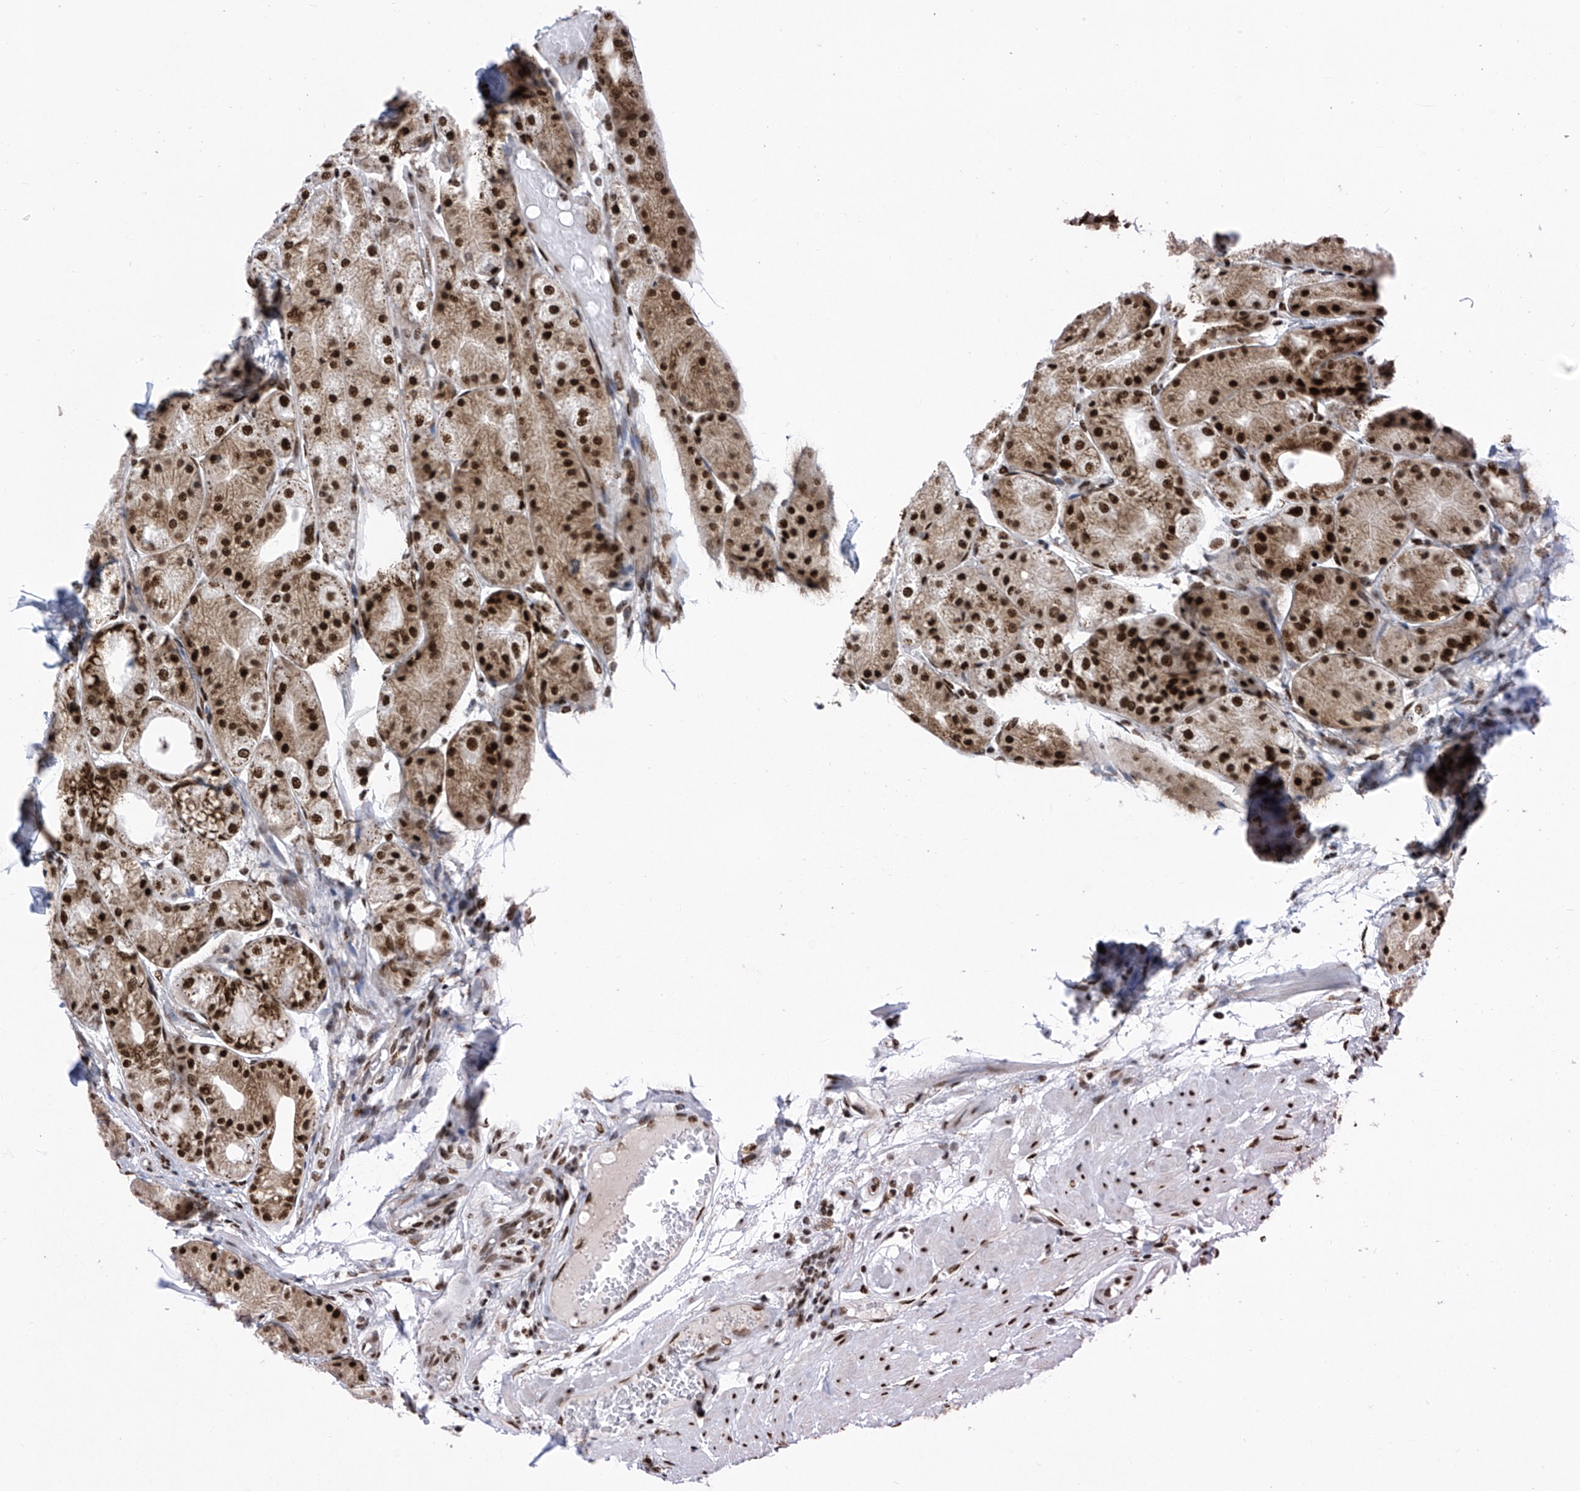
{"staining": {"intensity": "strong", "quantity": ">75%", "location": "cytoplasmic/membranous,nuclear"}, "tissue": "stomach", "cell_type": "Glandular cells", "image_type": "normal", "snomed": [{"axis": "morphology", "description": "Normal tissue, NOS"}, {"axis": "topography", "description": "Stomach, upper"}], "caption": "Immunohistochemistry (IHC) micrograph of unremarkable stomach: stomach stained using IHC exhibits high levels of strong protein expression localized specifically in the cytoplasmic/membranous,nuclear of glandular cells, appearing as a cytoplasmic/membranous,nuclear brown color.", "gene": "APLF", "patient": {"sex": "male", "age": 72}}